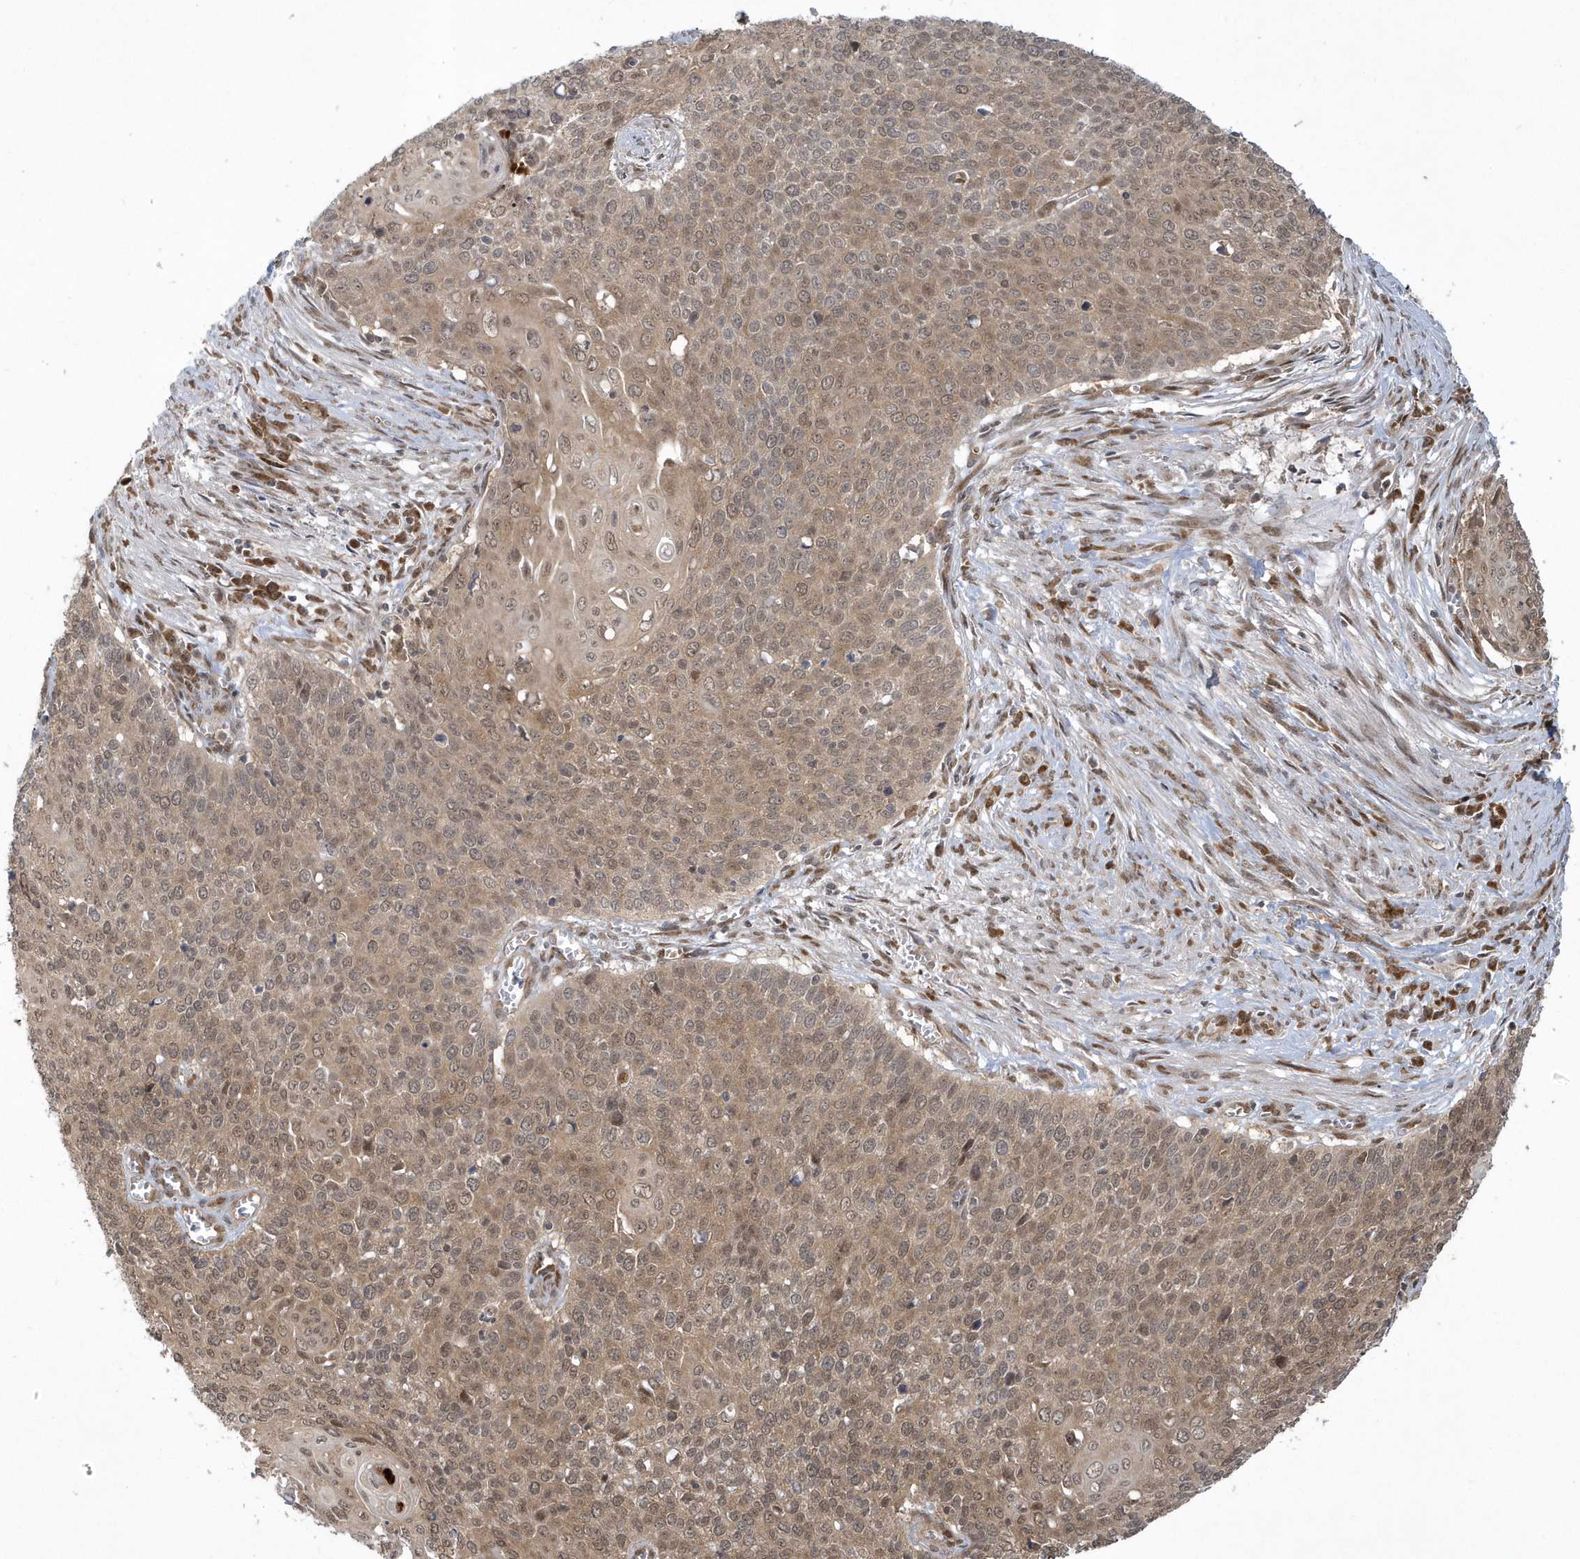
{"staining": {"intensity": "moderate", "quantity": ">75%", "location": "cytoplasmic/membranous,nuclear"}, "tissue": "cervical cancer", "cell_type": "Tumor cells", "image_type": "cancer", "snomed": [{"axis": "morphology", "description": "Squamous cell carcinoma, NOS"}, {"axis": "topography", "description": "Cervix"}], "caption": "Human squamous cell carcinoma (cervical) stained for a protein (brown) exhibits moderate cytoplasmic/membranous and nuclear positive staining in approximately >75% of tumor cells.", "gene": "ATG4A", "patient": {"sex": "female", "age": 39}}